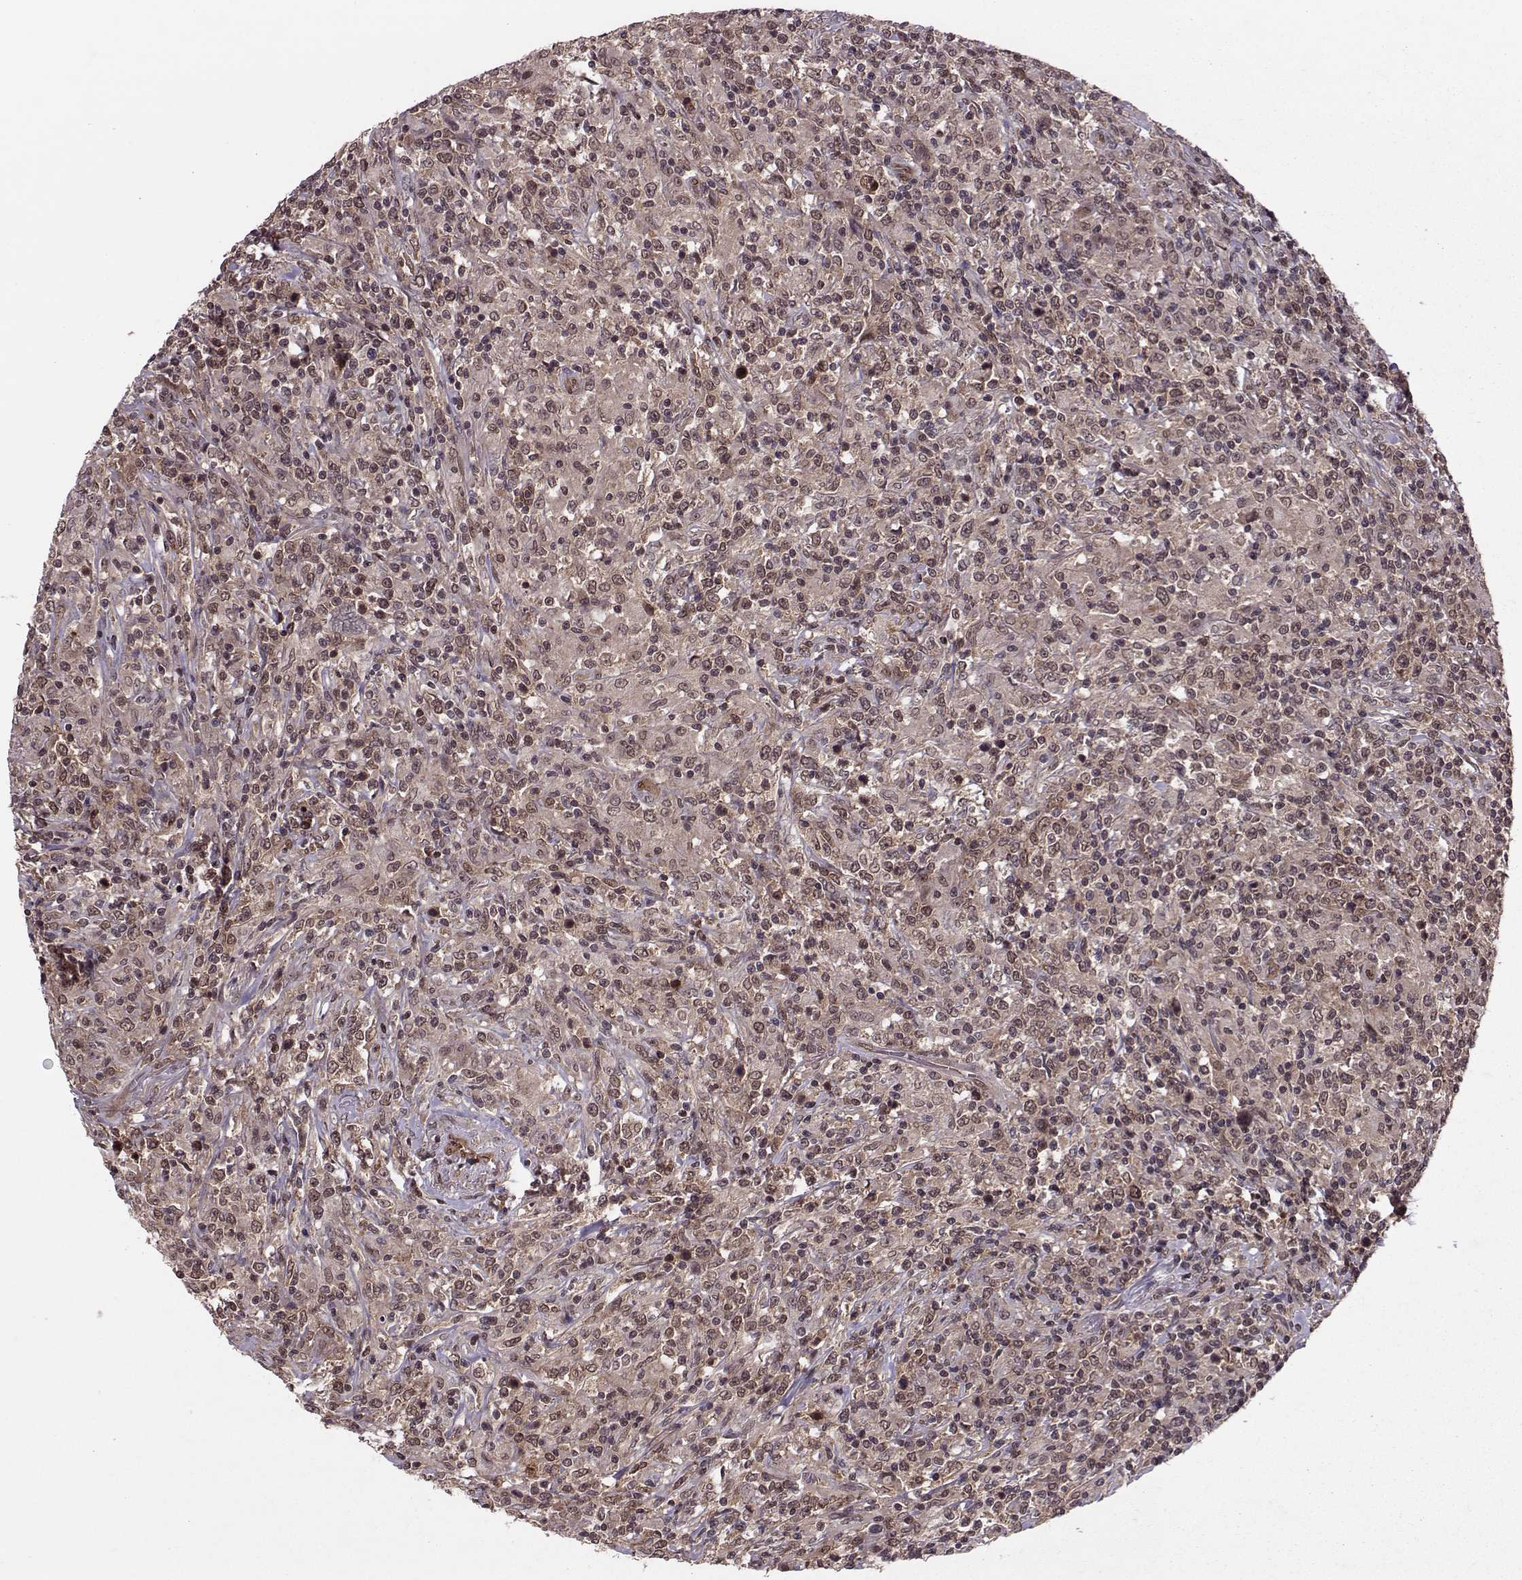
{"staining": {"intensity": "weak", "quantity": ">75%", "location": "cytoplasmic/membranous,nuclear"}, "tissue": "lymphoma", "cell_type": "Tumor cells", "image_type": "cancer", "snomed": [{"axis": "morphology", "description": "Malignant lymphoma, non-Hodgkin's type, High grade"}, {"axis": "topography", "description": "Lung"}], "caption": "A high-resolution image shows immunohistochemistry (IHC) staining of lymphoma, which exhibits weak cytoplasmic/membranous and nuclear expression in approximately >75% of tumor cells.", "gene": "PPP2R2A", "patient": {"sex": "male", "age": 79}}